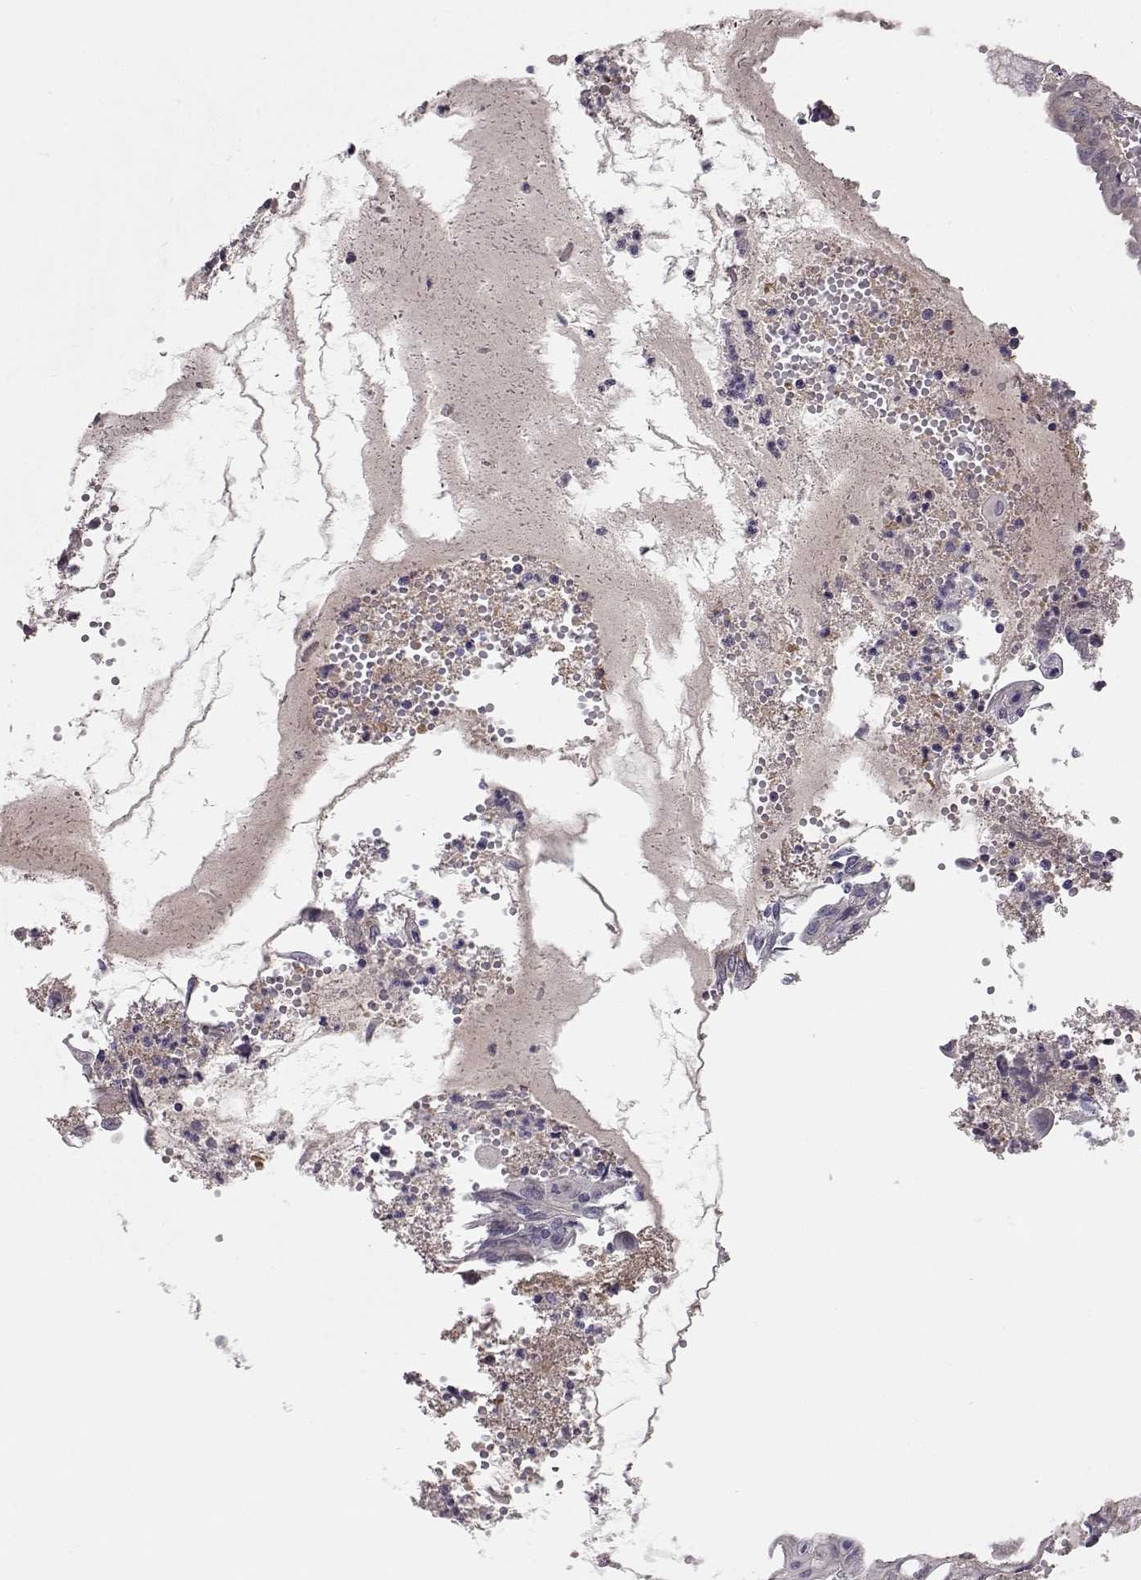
{"staining": {"intensity": "negative", "quantity": "none", "location": "none"}, "tissue": "endometrial cancer", "cell_type": "Tumor cells", "image_type": "cancer", "snomed": [{"axis": "morphology", "description": "Adenocarcinoma, NOS"}, {"axis": "topography", "description": "Endometrium"}], "caption": "IHC photomicrograph of neoplastic tissue: human endometrial cancer (adenocarcinoma) stained with DAB (3,3'-diaminobenzidine) exhibits no significant protein positivity in tumor cells.", "gene": "GPR50", "patient": {"sex": "female", "age": 68}}